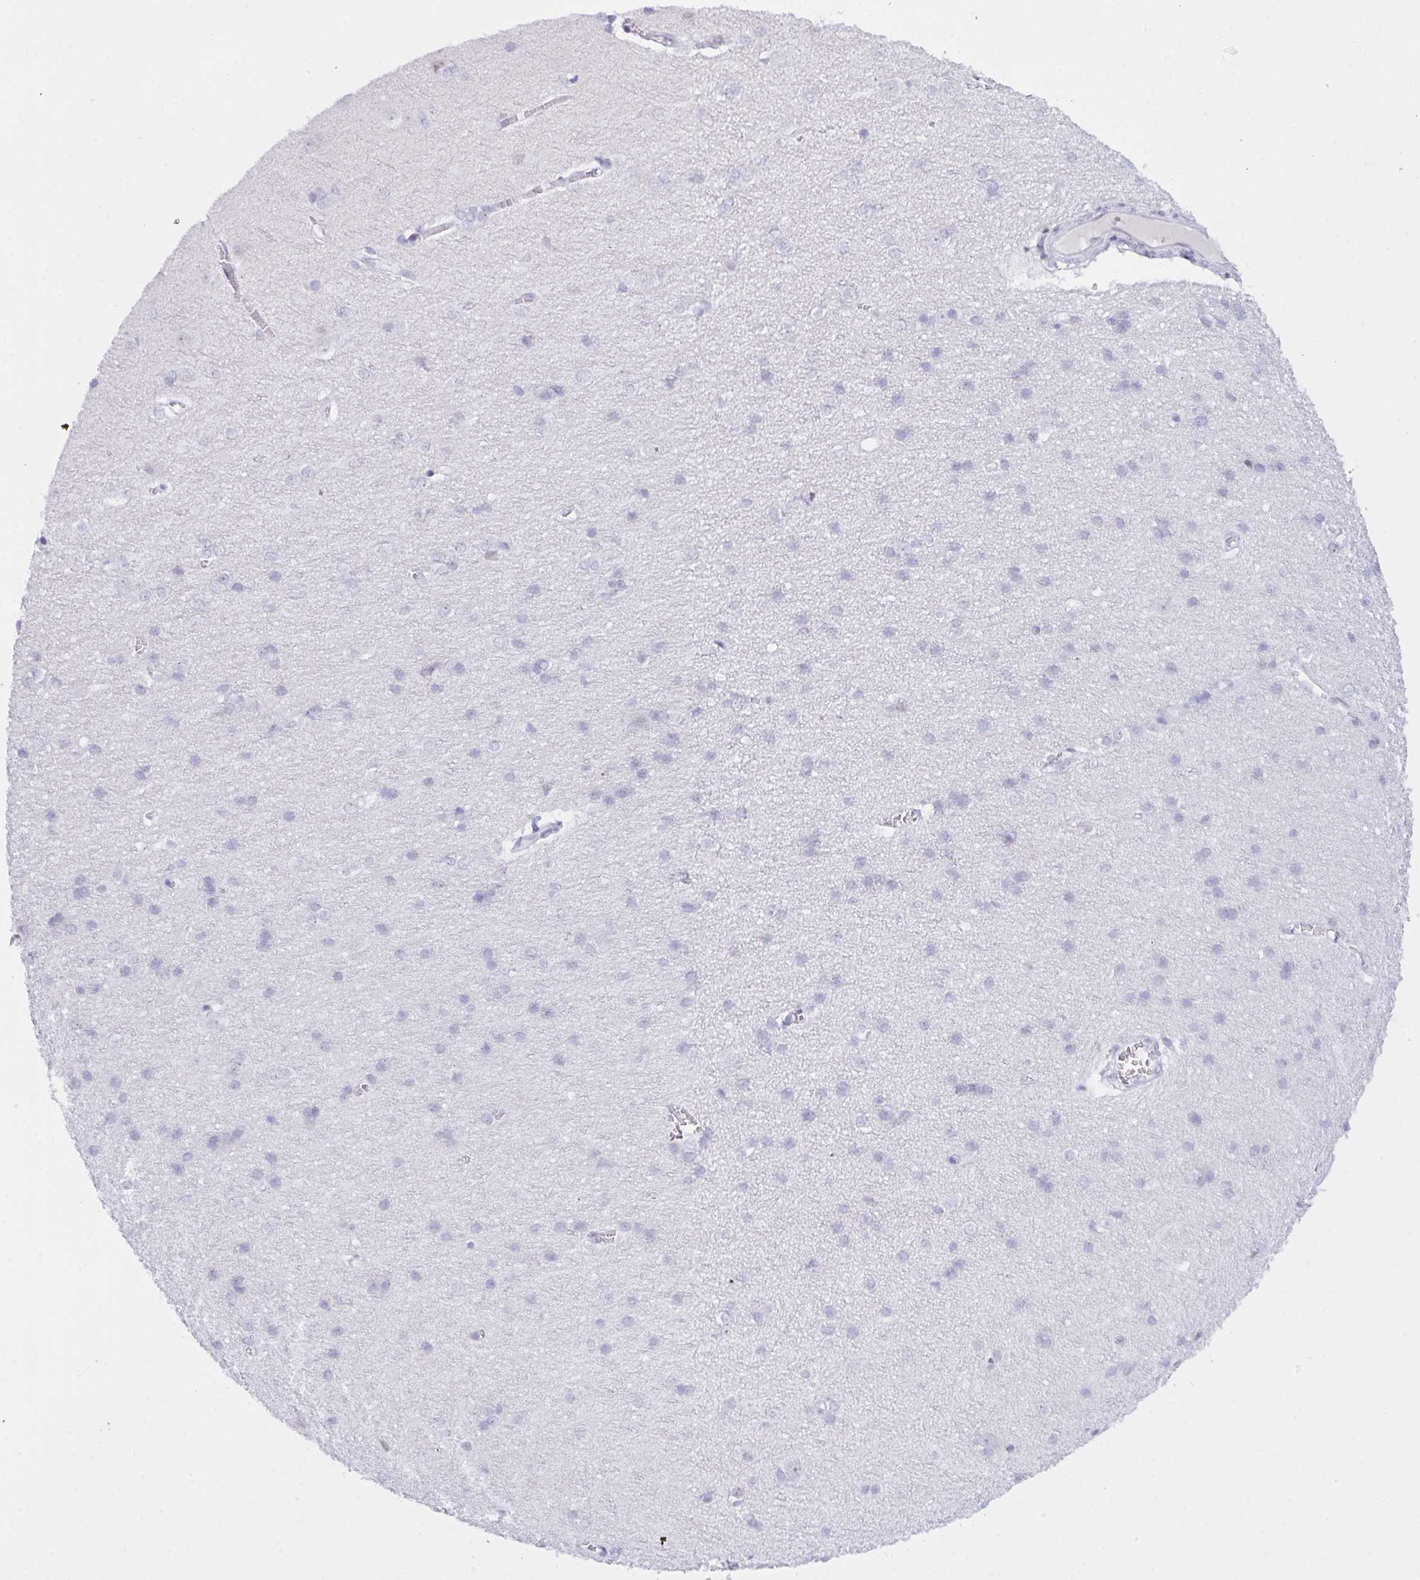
{"staining": {"intensity": "negative", "quantity": "none", "location": "none"}, "tissue": "cerebral cortex", "cell_type": "Endothelial cells", "image_type": "normal", "snomed": [{"axis": "morphology", "description": "Normal tissue, NOS"}, {"axis": "topography", "description": "Cerebral cortex"}], "caption": "IHC of unremarkable human cerebral cortex displays no expression in endothelial cells. The staining was performed using DAB to visualize the protein expression in brown, while the nuclei were stained in blue with hematoxylin (Magnification: 20x).", "gene": "ELN", "patient": {"sex": "male", "age": 37}}